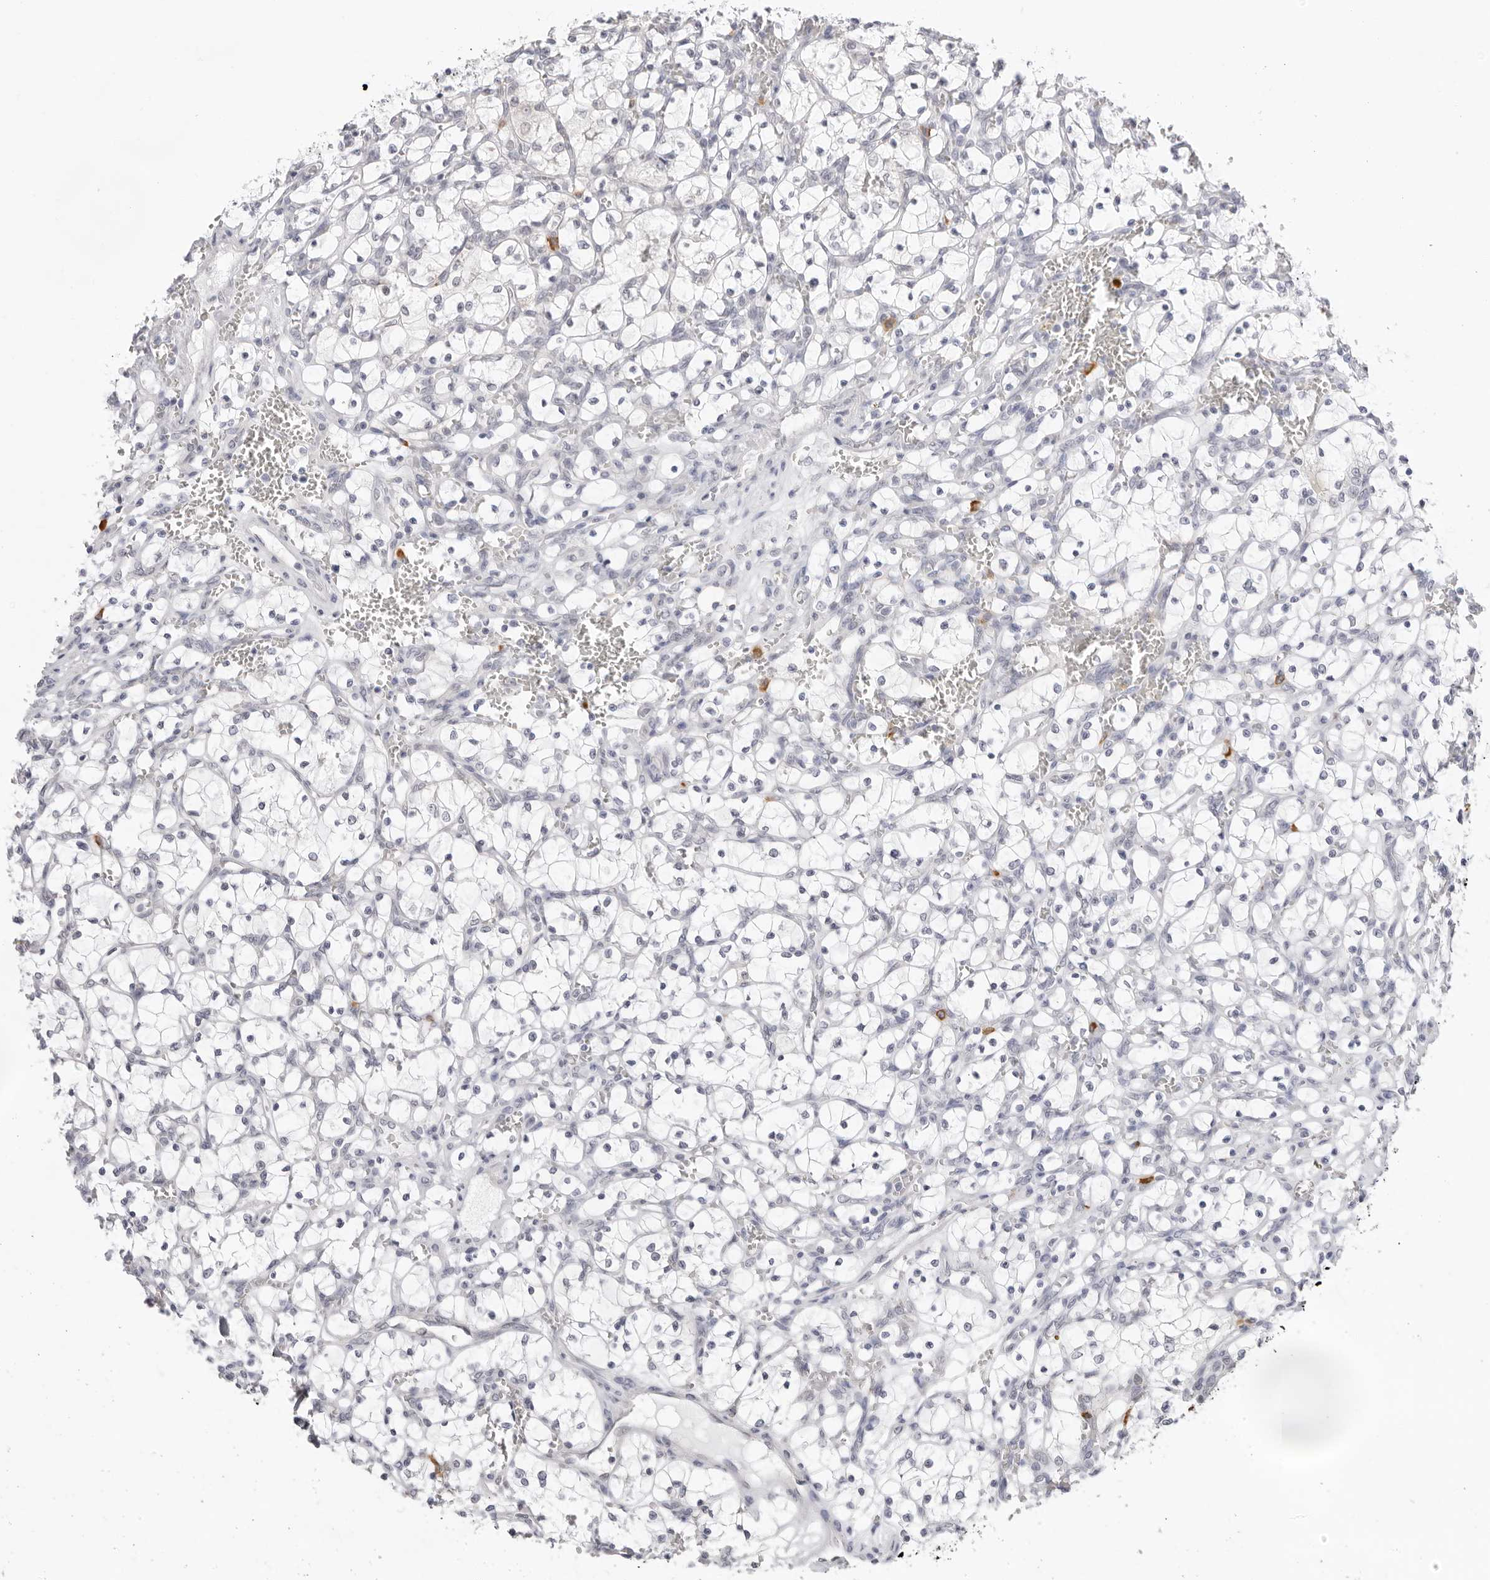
{"staining": {"intensity": "negative", "quantity": "none", "location": "none"}, "tissue": "renal cancer", "cell_type": "Tumor cells", "image_type": "cancer", "snomed": [{"axis": "morphology", "description": "Adenocarcinoma, NOS"}, {"axis": "topography", "description": "Kidney"}], "caption": "Tumor cells are negative for brown protein staining in renal cancer. Nuclei are stained in blue.", "gene": "FDPS", "patient": {"sex": "female", "age": 69}}